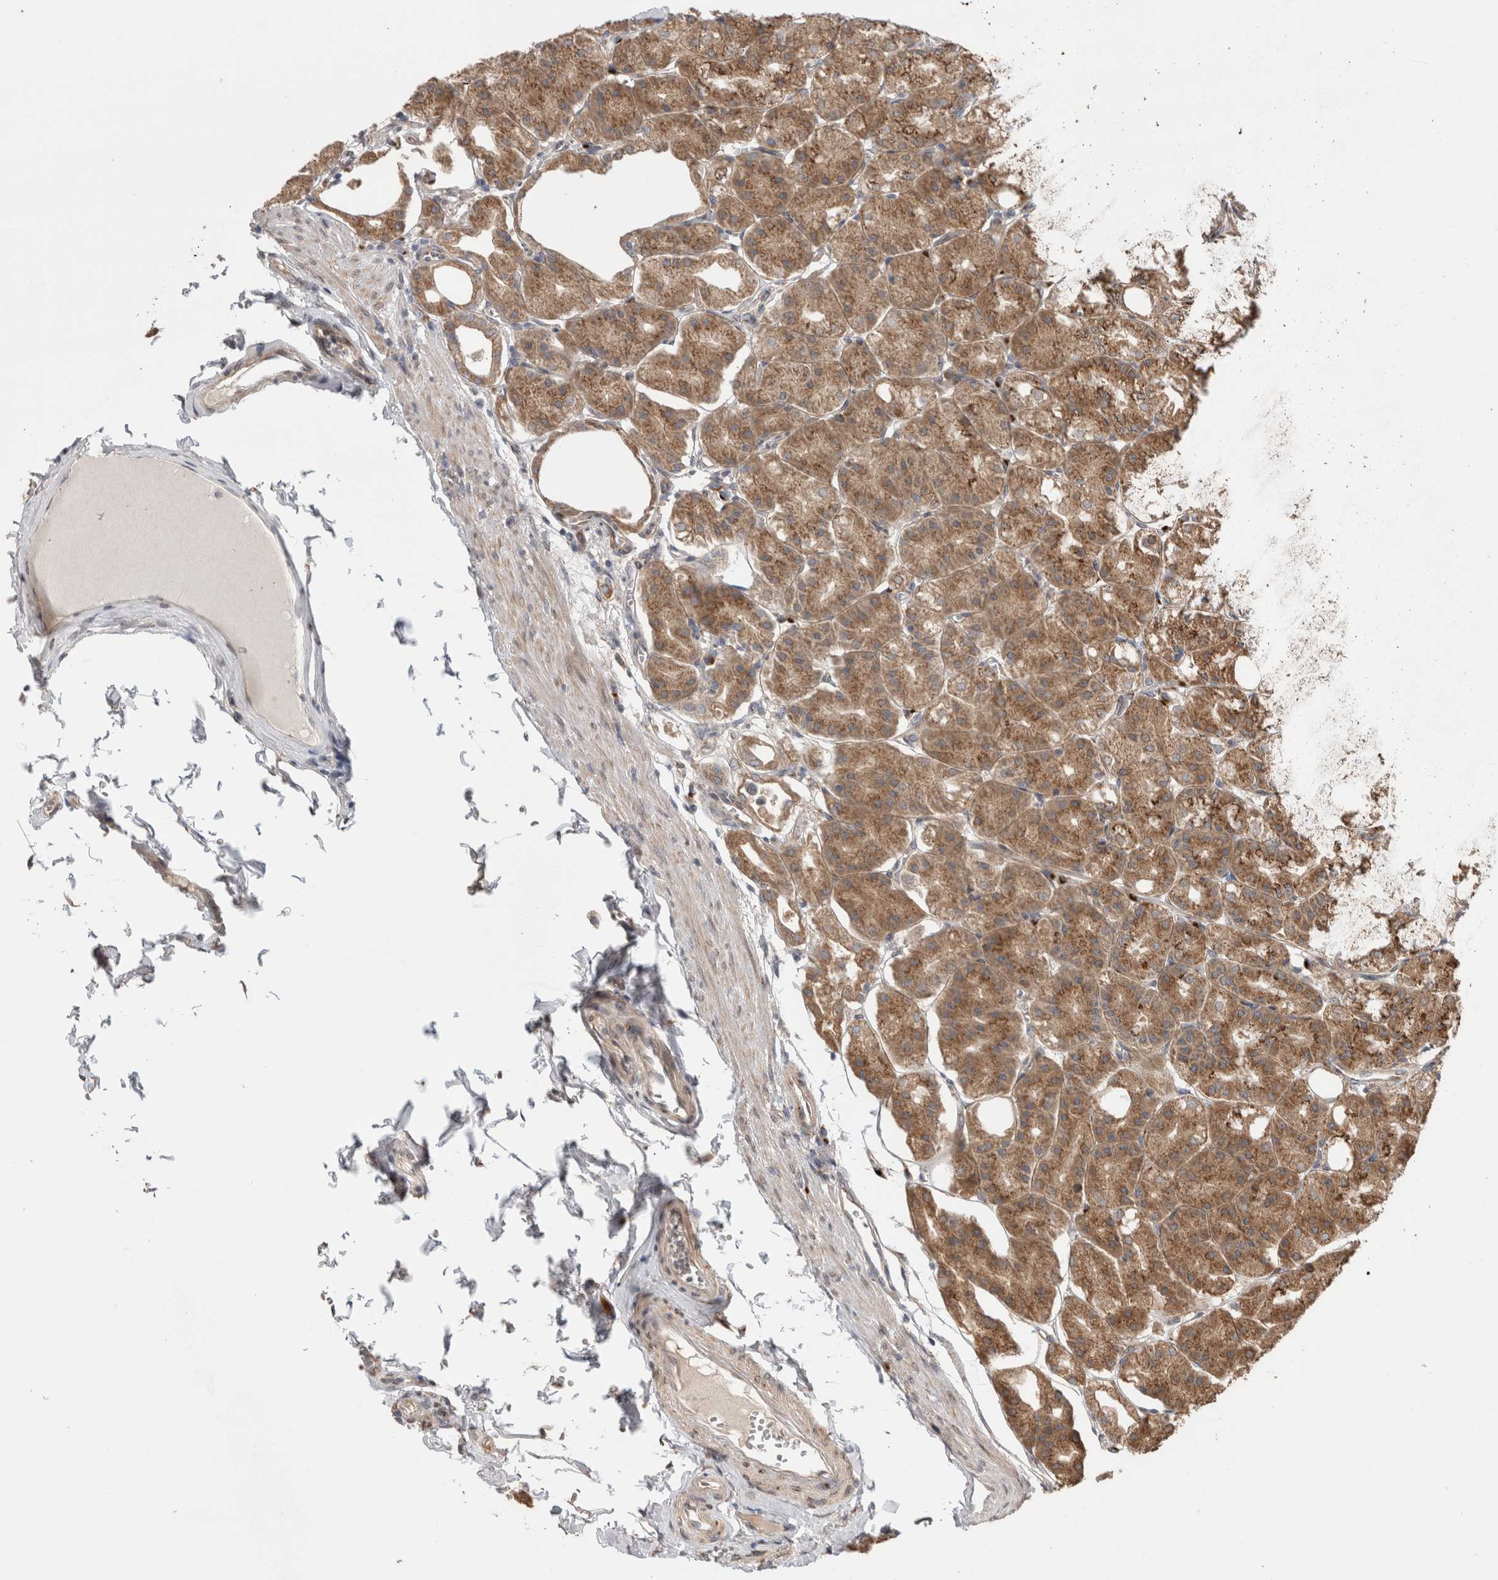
{"staining": {"intensity": "moderate", "quantity": ">75%", "location": "cytoplasmic/membranous"}, "tissue": "stomach", "cell_type": "Glandular cells", "image_type": "normal", "snomed": [{"axis": "morphology", "description": "Normal tissue, NOS"}, {"axis": "topography", "description": "Stomach, lower"}], "caption": "This is a micrograph of IHC staining of normal stomach, which shows moderate expression in the cytoplasmic/membranous of glandular cells.", "gene": "TRIM5", "patient": {"sex": "male", "age": 71}}